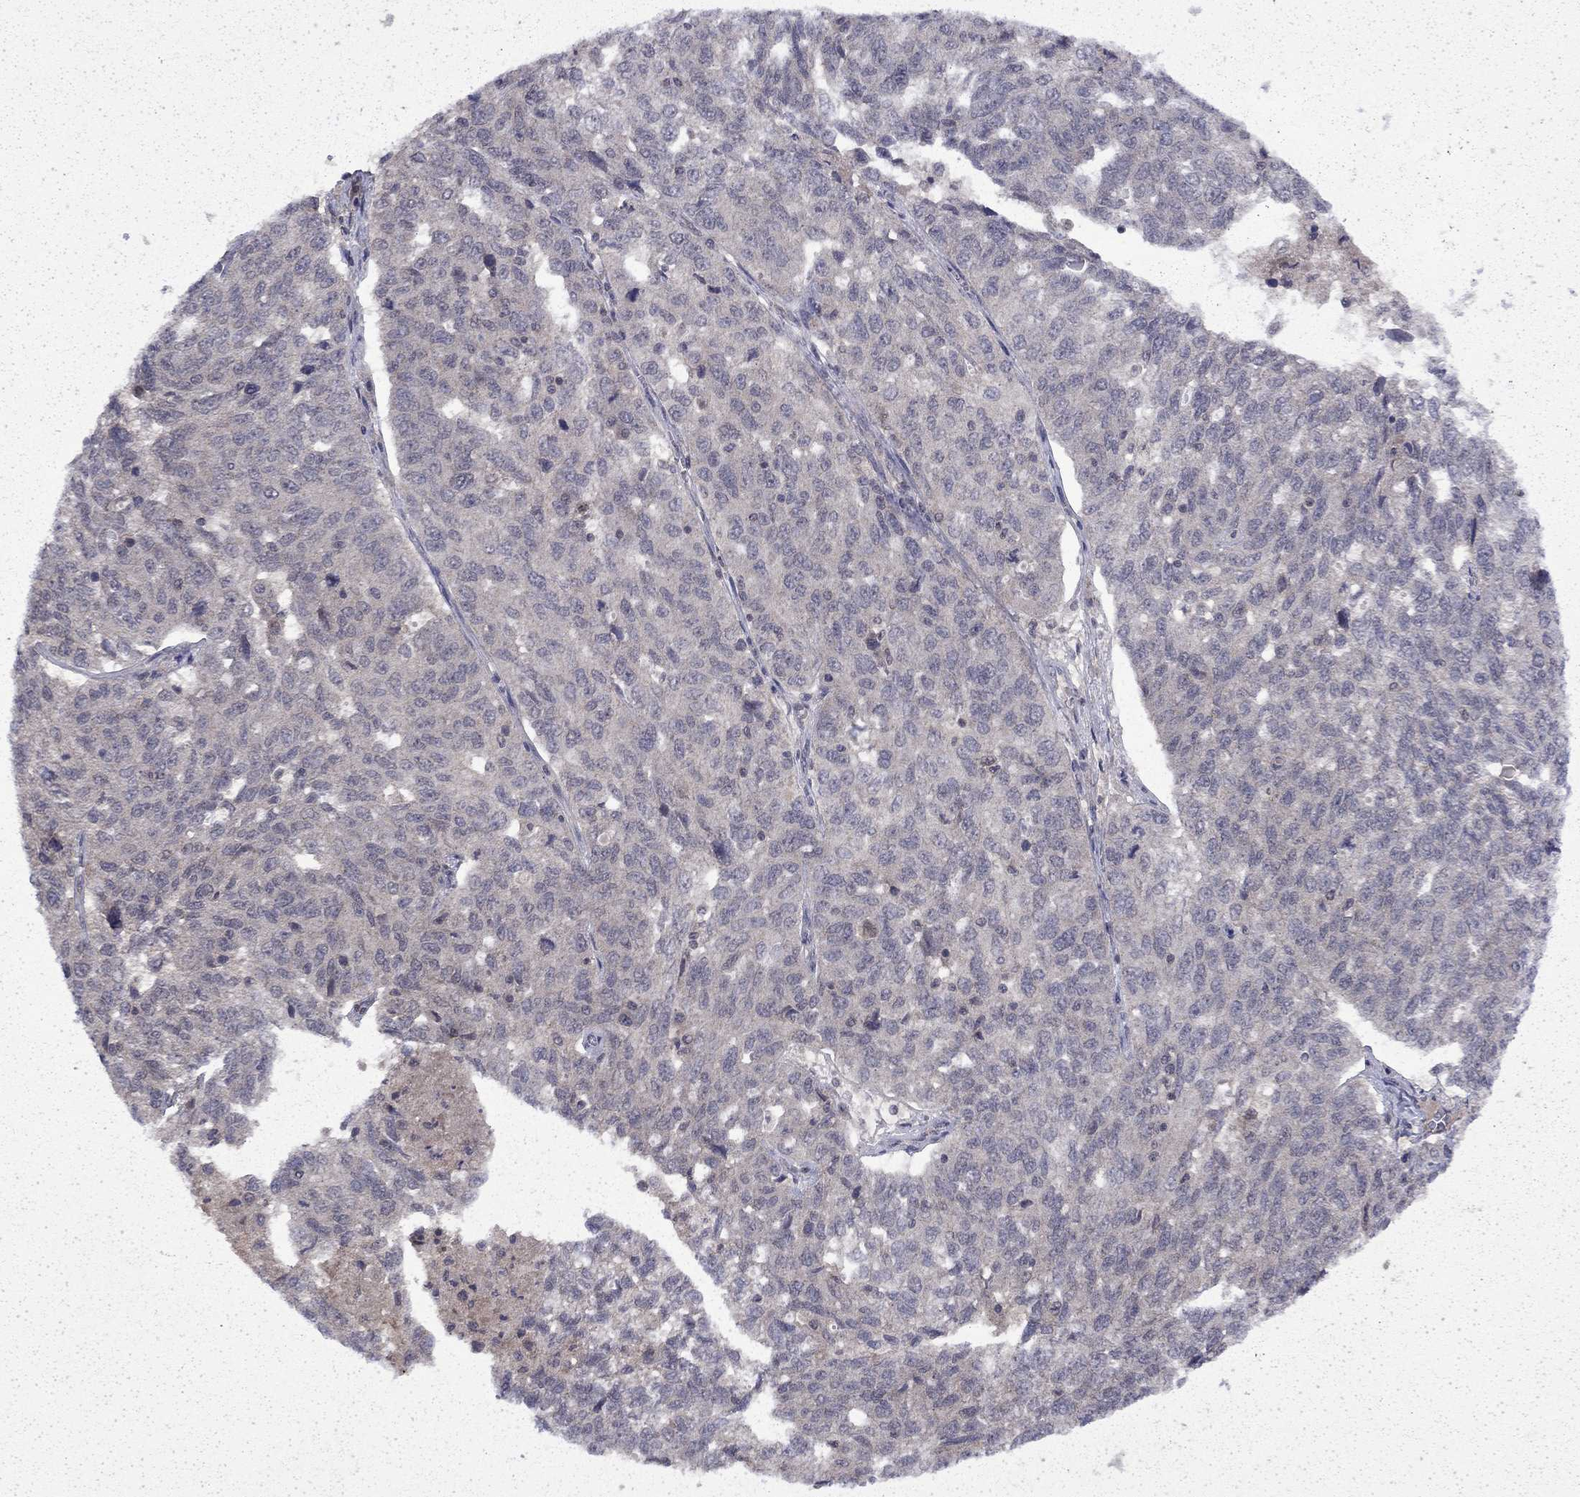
{"staining": {"intensity": "negative", "quantity": "none", "location": "none"}, "tissue": "ovarian cancer", "cell_type": "Tumor cells", "image_type": "cancer", "snomed": [{"axis": "morphology", "description": "Cystadenocarcinoma, serous, NOS"}, {"axis": "topography", "description": "Ovary"}], "caption": "Immunohistochemical staining of ovarian cancer displays no significant staining in tumor cells. (DAB immunohistochemistry (IHC), high magnification).", "gene": "CHAT", "patient": {"sex": "female", "age": 71}}